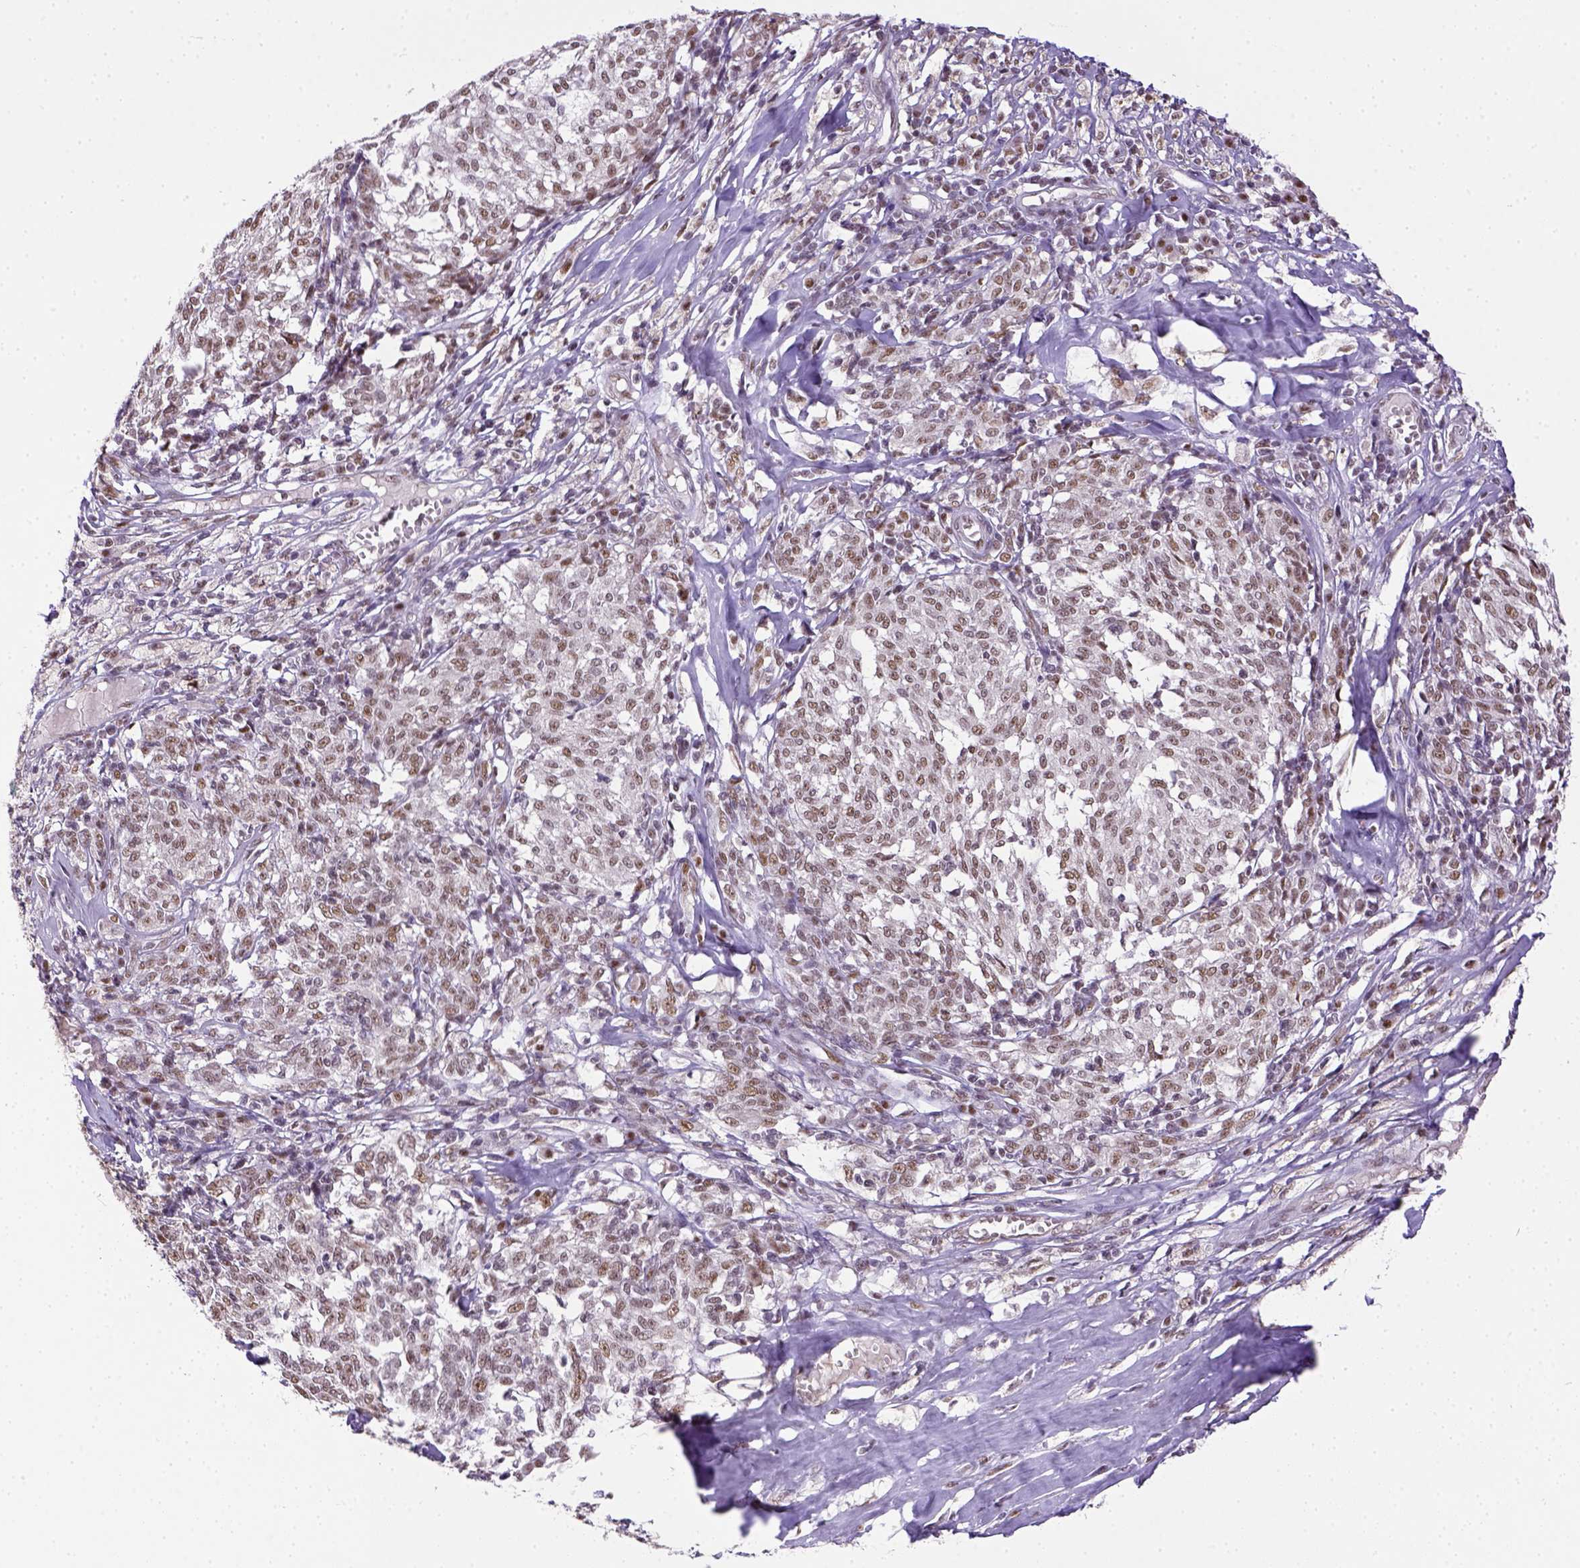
{"staining": {"intensity": "weak", "quantity": ">75%", "location": "nuclear"}, "tissue": "melanoma", "cell_type": "Tumor cells", "image_type": "cancer", "snomed": [{"axis": "morphology", "description": "Malignant melanoma, NOS"}, {"axis": "topography", "description": "Skin"}], "caption": "Human melanoma stained with a brown dye exhibits weak nuclear positive staining in approximately >75% of tumor cells.", "gene": "ERCC1", "patient": {"sex": "female", "age": 72}}